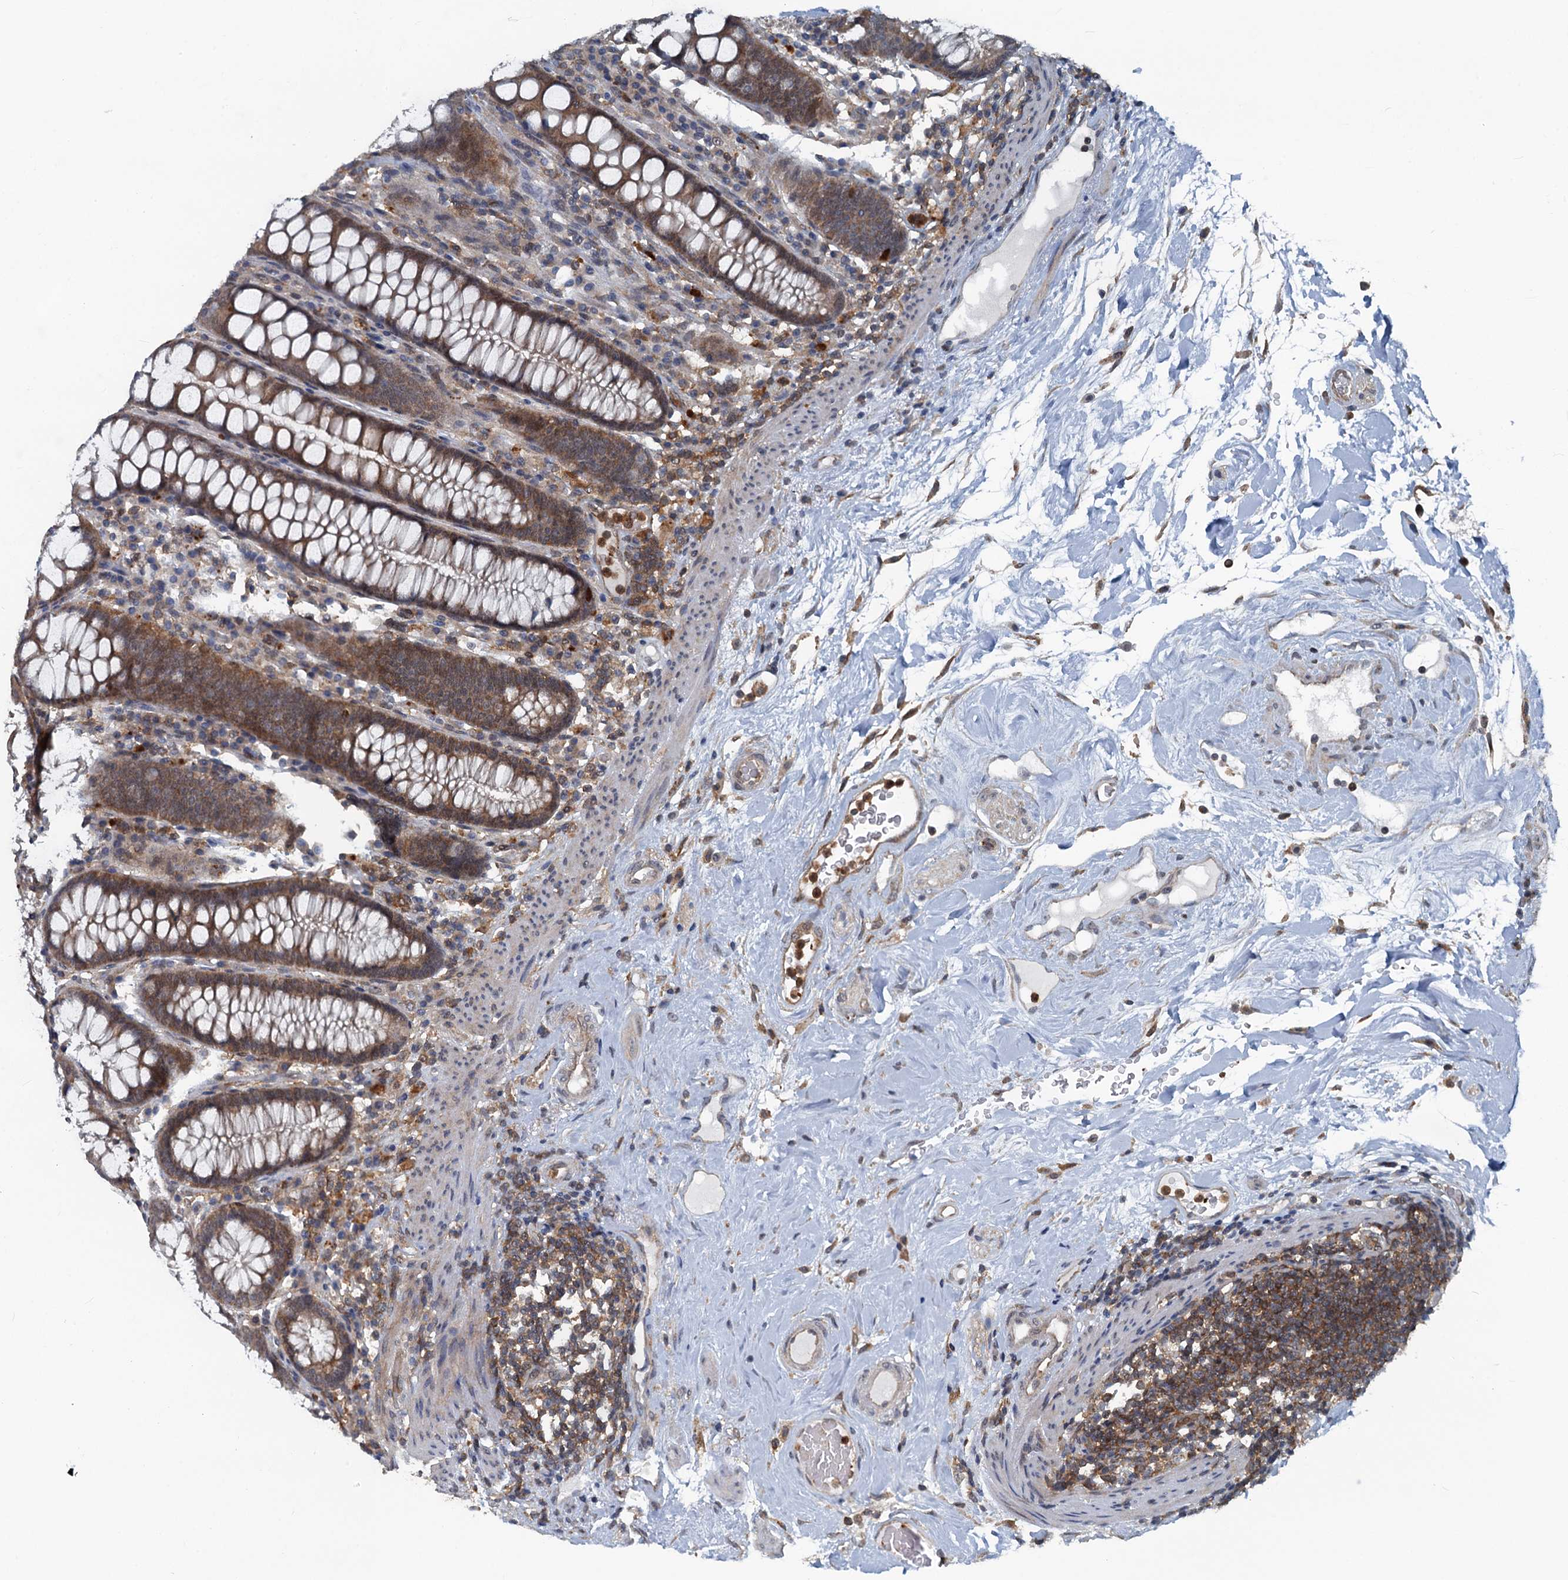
{"staining": {"intensity": "weak", "quantity": "25%-75%", "location": "cytoplasmic/membranous"}, "tissue": "colon", "cell_type": "Endothelial cells", "image_type": "normal", "snomed": [{"axis": "morphology", "description": "Normal tissue, NOS"}, {"axis": "topography", "description": "Colon"}], "caption": "A low amount of weak cytoplasmic/membranous positivity is identified in about 25%-75% of endothelial cells in benign colon.", "gene": "GCLM", "patient": {"sex": "female", "age": 79}}